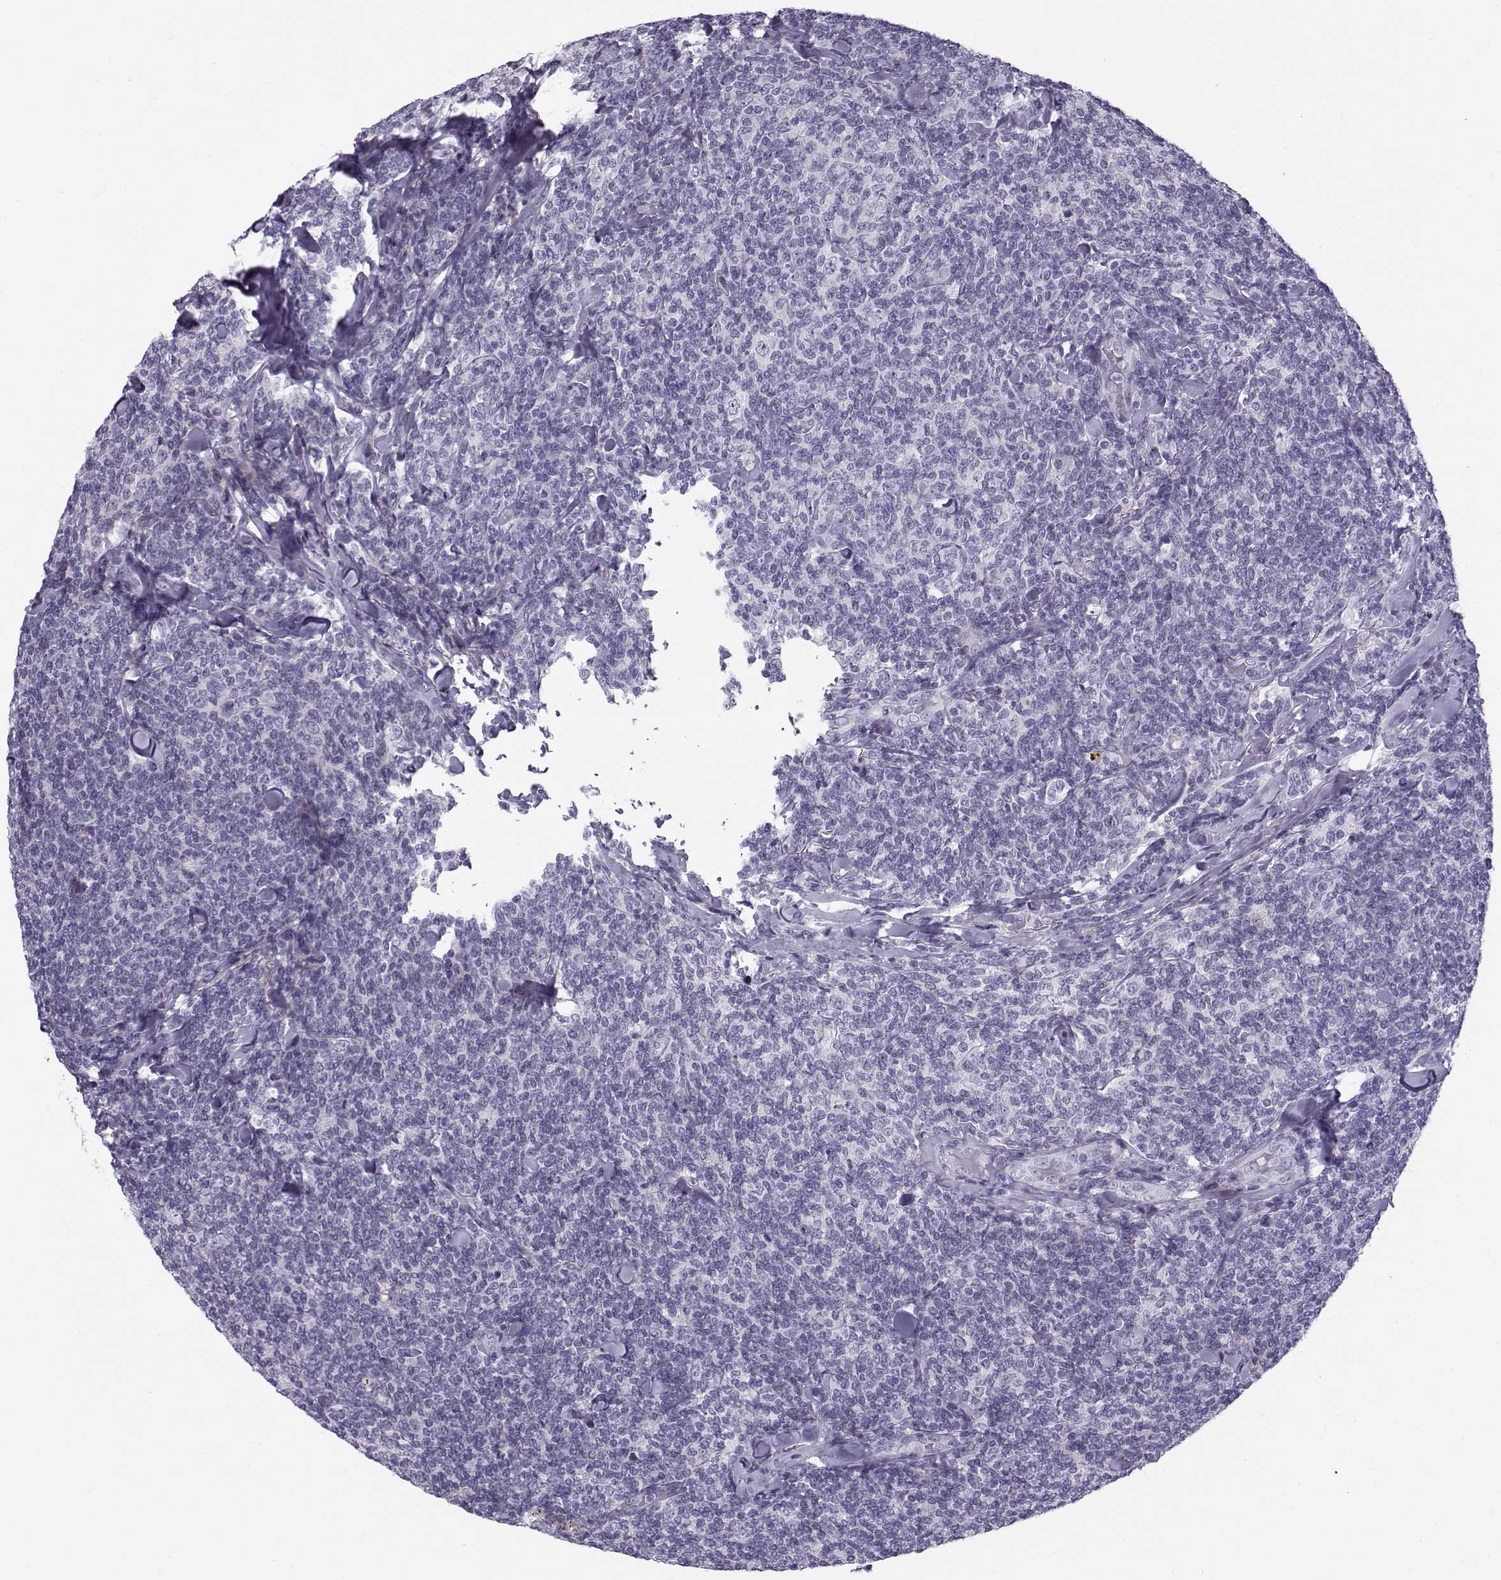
{"staining": {"intensity": "negative", "quantity": "none", "location": "none"}, "tissue": "lymphoma", "cell_type": "Tumor cells", "image_type": "cancer", "snomed": [{"axis": "morphology", "description": "Malignant lymphoma, non-Hodgkin's type, Low grade"}, {"axis": "topography", "description": "Lymph node"}], "caption": "Protein analysis of lymphoma displays no significant positivity in tumor cells. The staining is performed using DAB brown chromogen with nuclei counter-stained in using hematoxylin.", "gene": "DMRT3", "patient": {"sex": "female", "age": 56}}